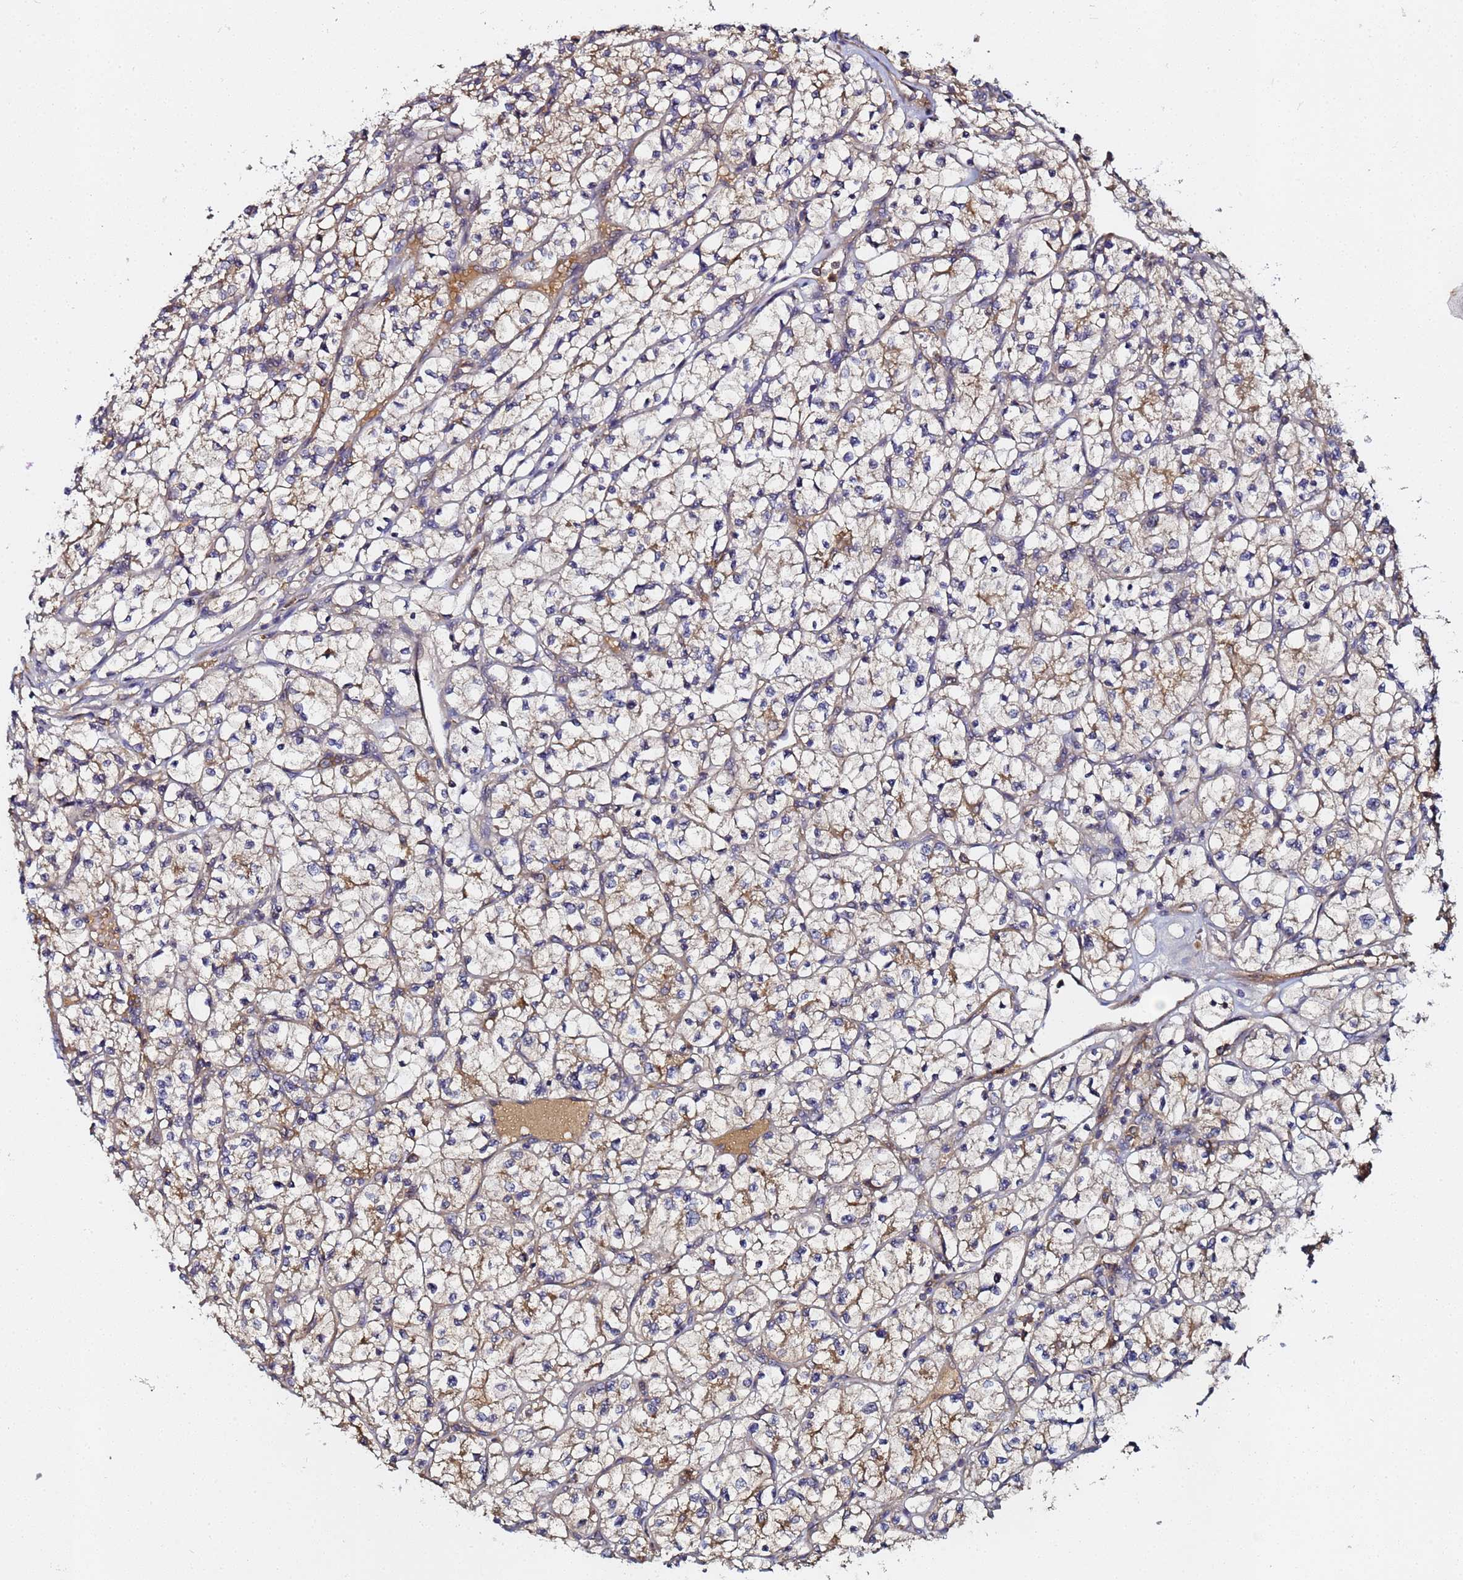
{"staining": {"intensity": "weak", "quantity": "25%-75%", "location": "cytoplasmic/membranous"}, "tissue": "renal cancer", "cell_type": "Tumor cells", "image_type": "cancer", "snomed": [{"axis": "morphology", "description": "Adenocarcinoma, NOS"}, {"axis": "topography", "description": "Kidney"}], "caption": "Immunohistochemical staining of renal cancer (adenocarcinoma) demonstrates low levels of weak cytoplasmic/membranous expression in approximately 25%-75% of tumor cells.", "gene": "LRRC69", "patient": {"sex": "female", "age": 64}}